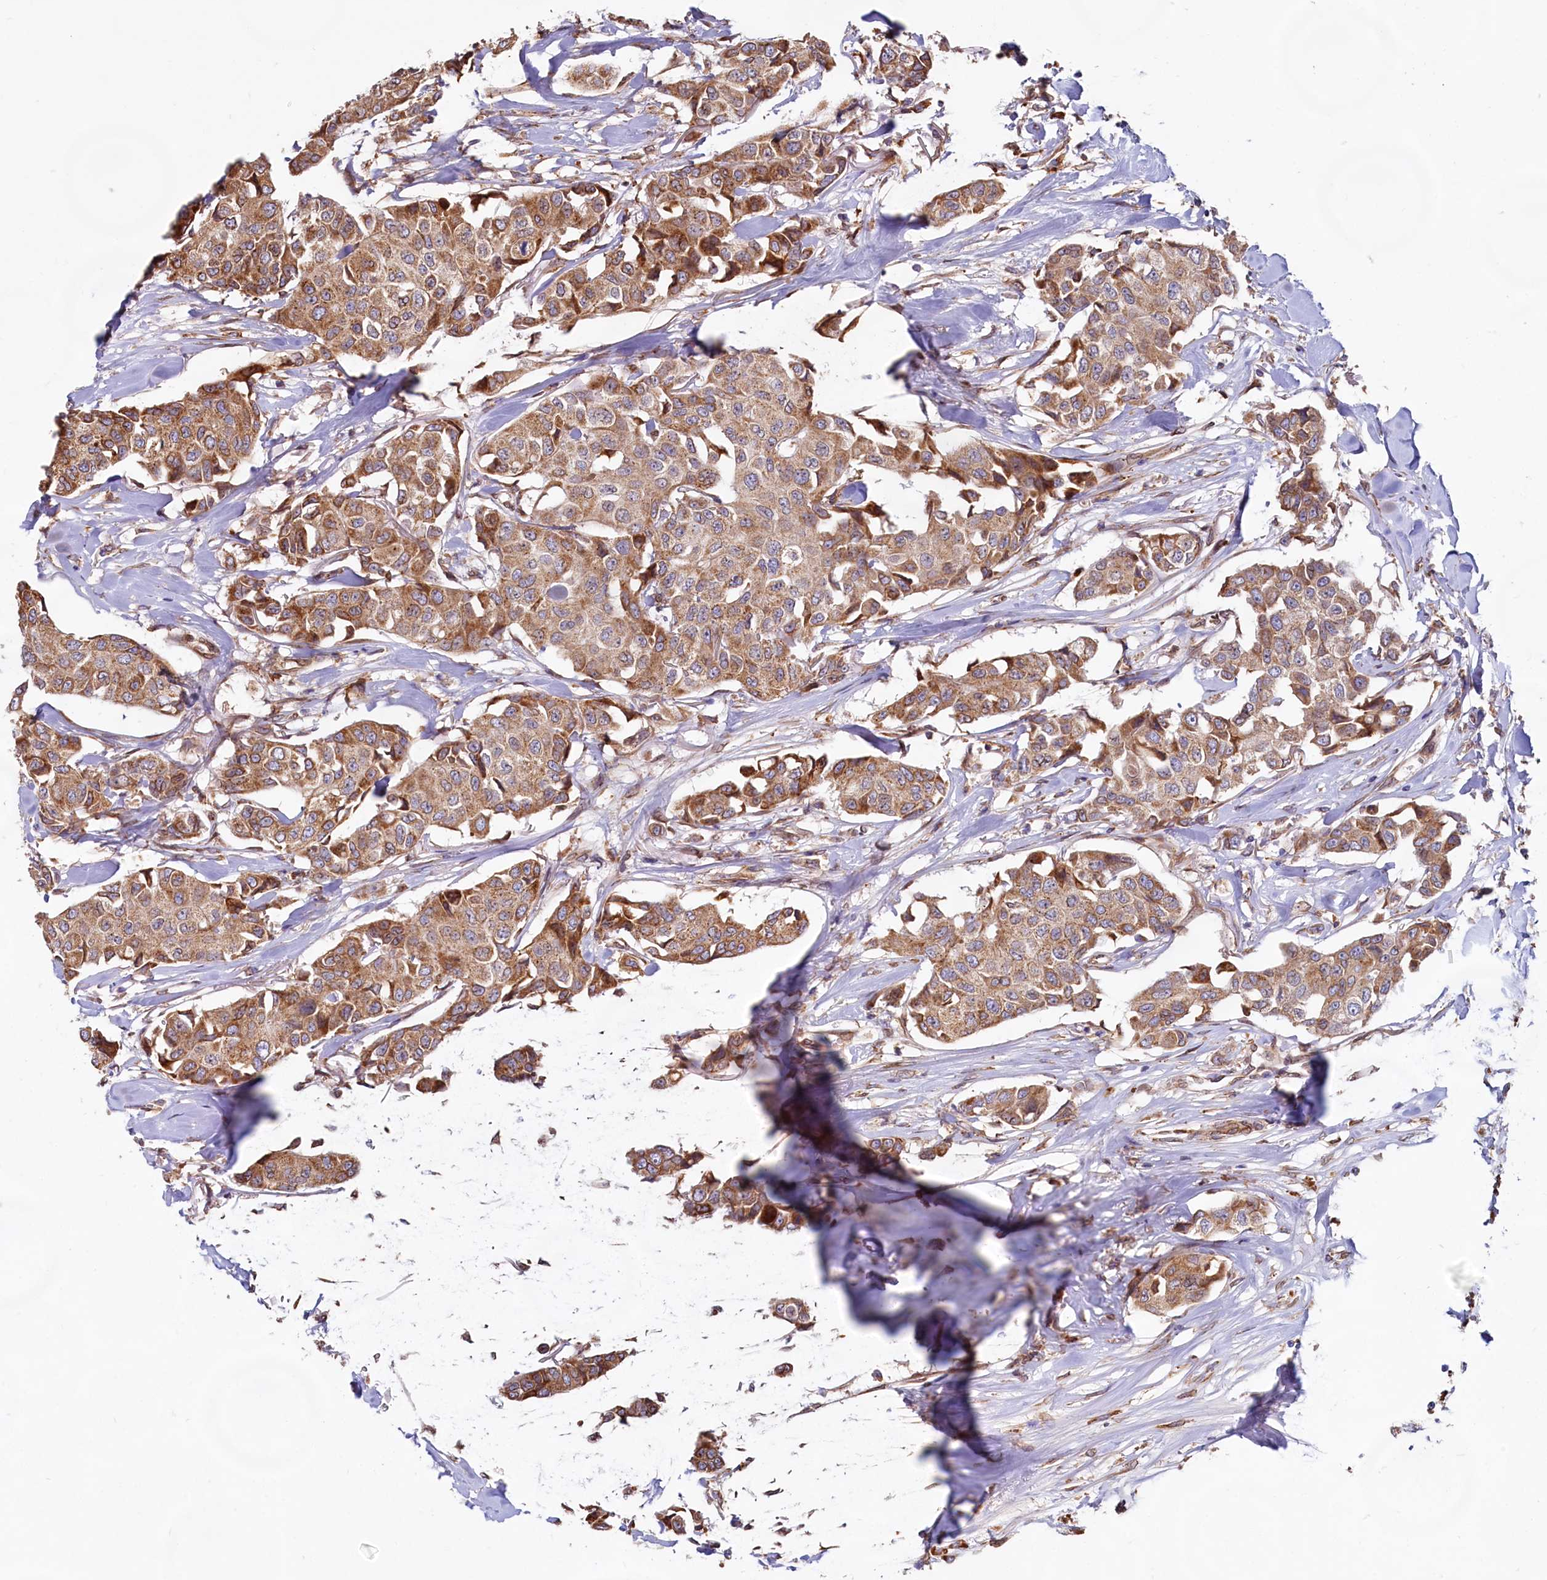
{"staining": {"intensity": "moderate", "quantity": ">75%", "location": "cytoplasmic/membranous"}, "tissue": "breast cancer", "cell_type": "Tumor cells", "image_type": "cancer", "snomed": [{"axis": "morphology", "description": "Duct carcinoma"}, {"axis": "topography", "description": "Breast"}], "caption": "Immunohistochemistry (IHC) of human intraductal carcinoma (breast) demonstrates medium levels of moderate cytoplasmic/membranous positivity in approximately >75% of tumor cells.", "gene": "TBC1D19", "patient": {"sex": "female", "age": 80}}